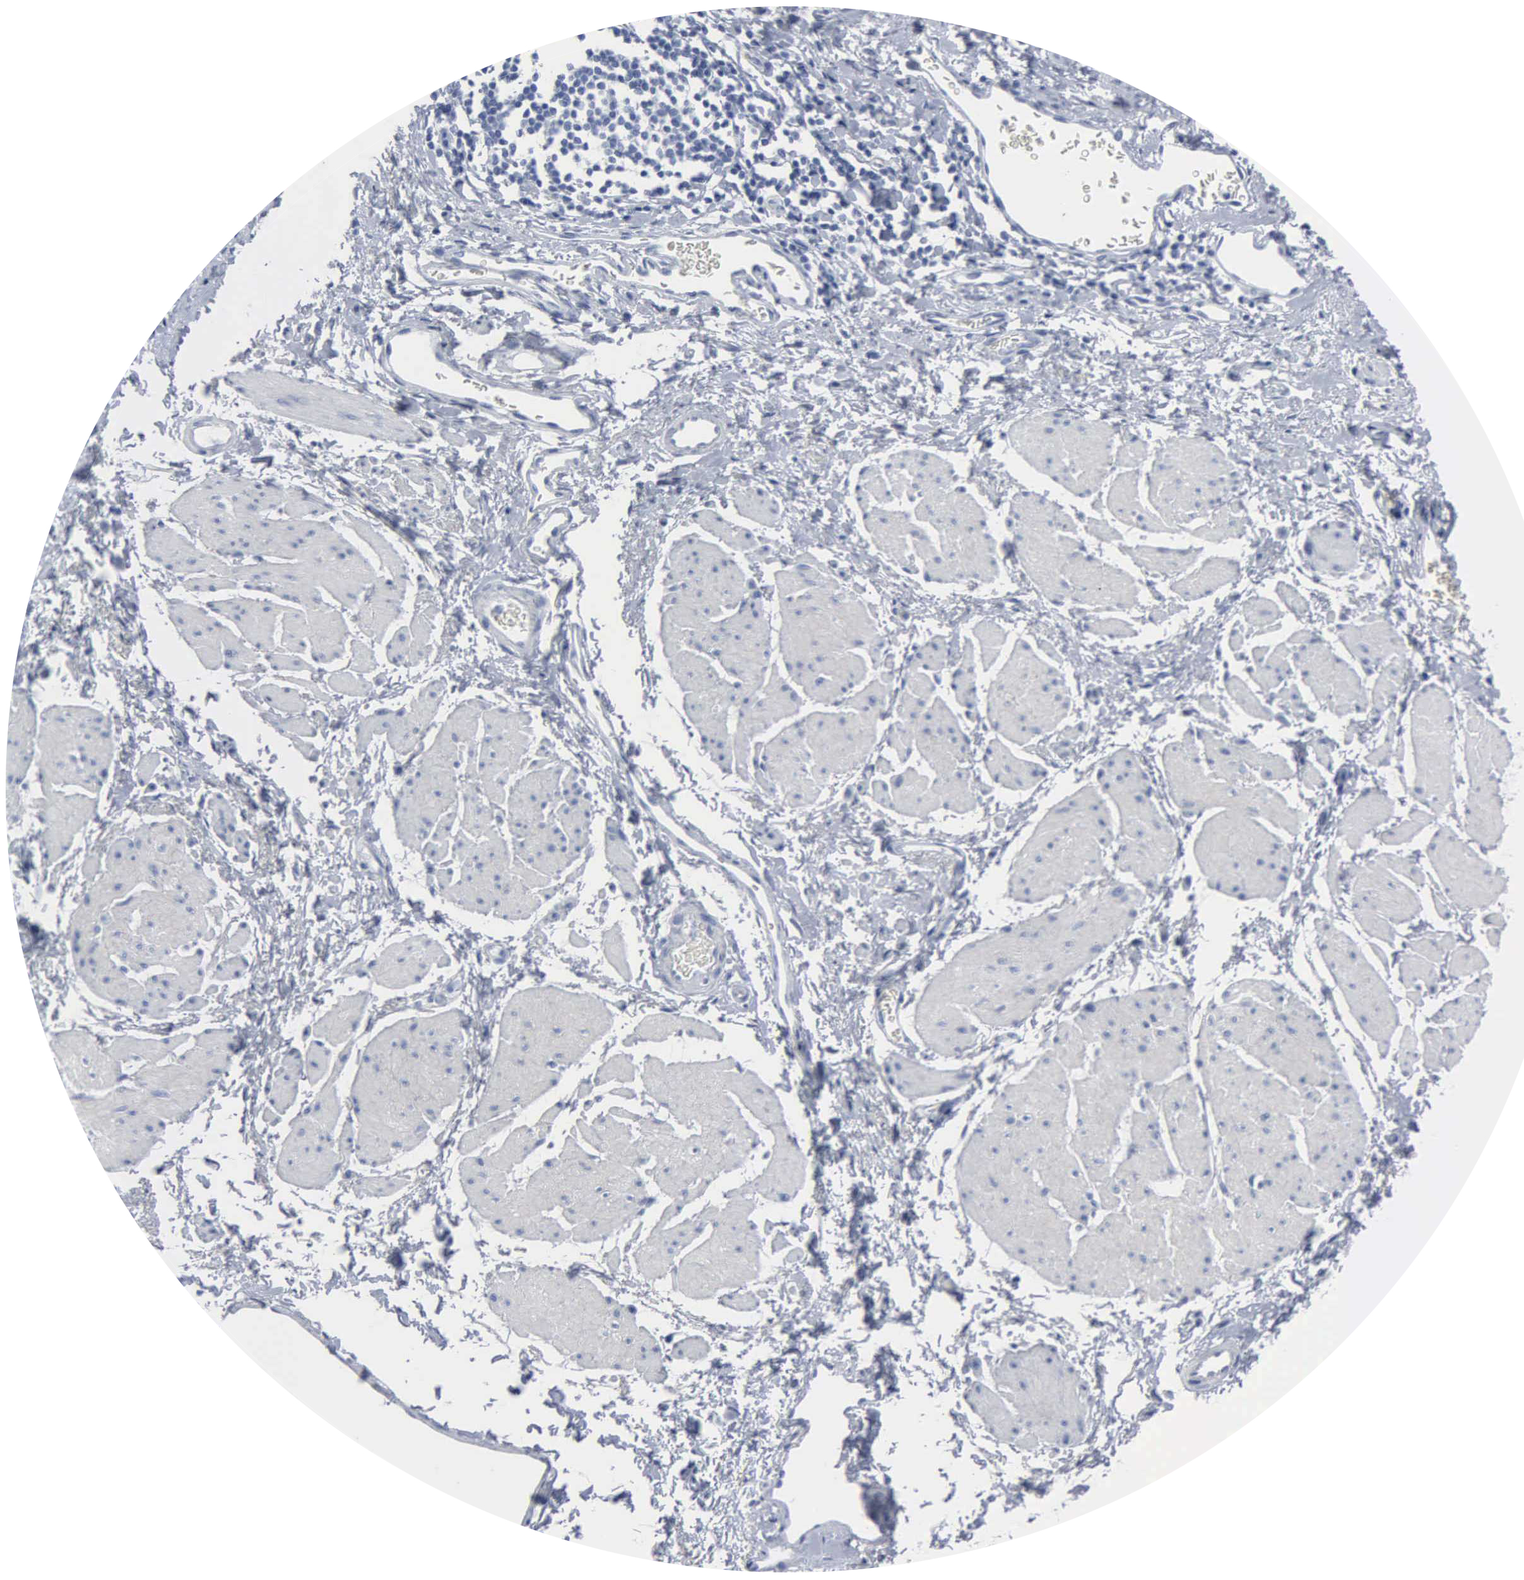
{"staining": {"intensity": "negative", "quantity": "none", "location": "none"}, "tissue": "esophagus", "cell_type": "Squamous epithelial cells", "image_type": "normal", "snomed": [{"axis": "morphology", "description": "Normal tissue, NOS"}, {"axis": "topography", "description": "Esophagus"}], "caption": "High power microscopy micrograph of an immunohistochemistry (IHC) histopathology image of unremarkable esophagus, revealing no significant staining in squamous epithelial cells. (DAB (3,3'-diaminobenzidine) immunohistochemistry (IHC), high magnification).", "gene": "DMD", "patient": {"sex": "male", "age": 70}}